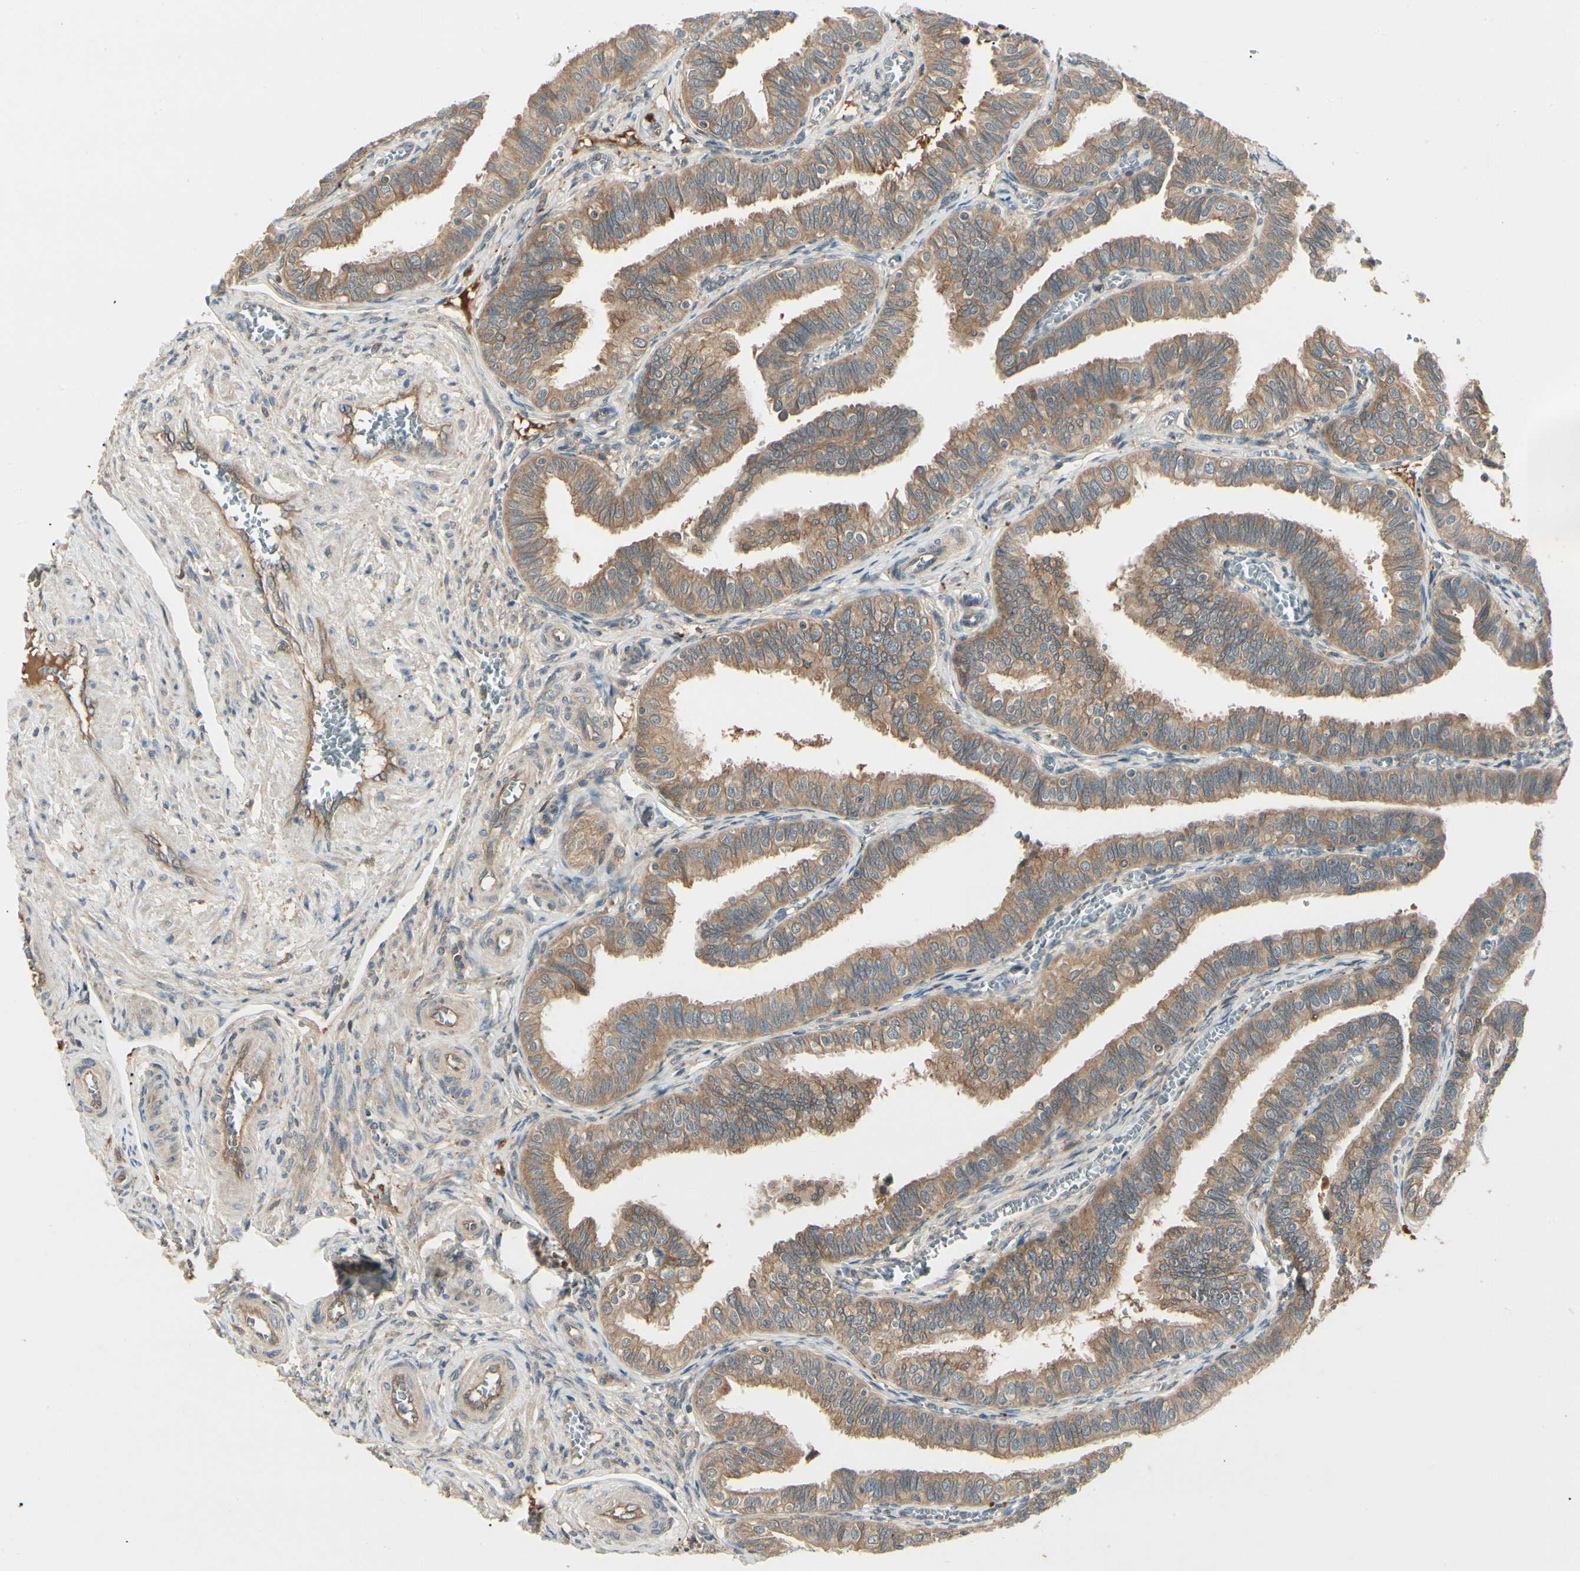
{"staining": {"intensity": "moderate", "quantity": ">75%", "location": "cytoplasmic/membranous"}, "tissue": "fallopian tube", "cell_type": "Glandular cells", "image_type": "normal", "snomed": [{"axis": "morphology", "description": "Normal tissue, NOS"}, {"axis": "topography", "description": "Fallopian tube"}], "caption": "Moderate cytoplasmic/membranous expression for a protein is seen in approximately >75% of glandular cells of unremarkable fallopian tube using IHC.", "gene": "RNF14", "patient": {"sex": "female", "age": 46}}